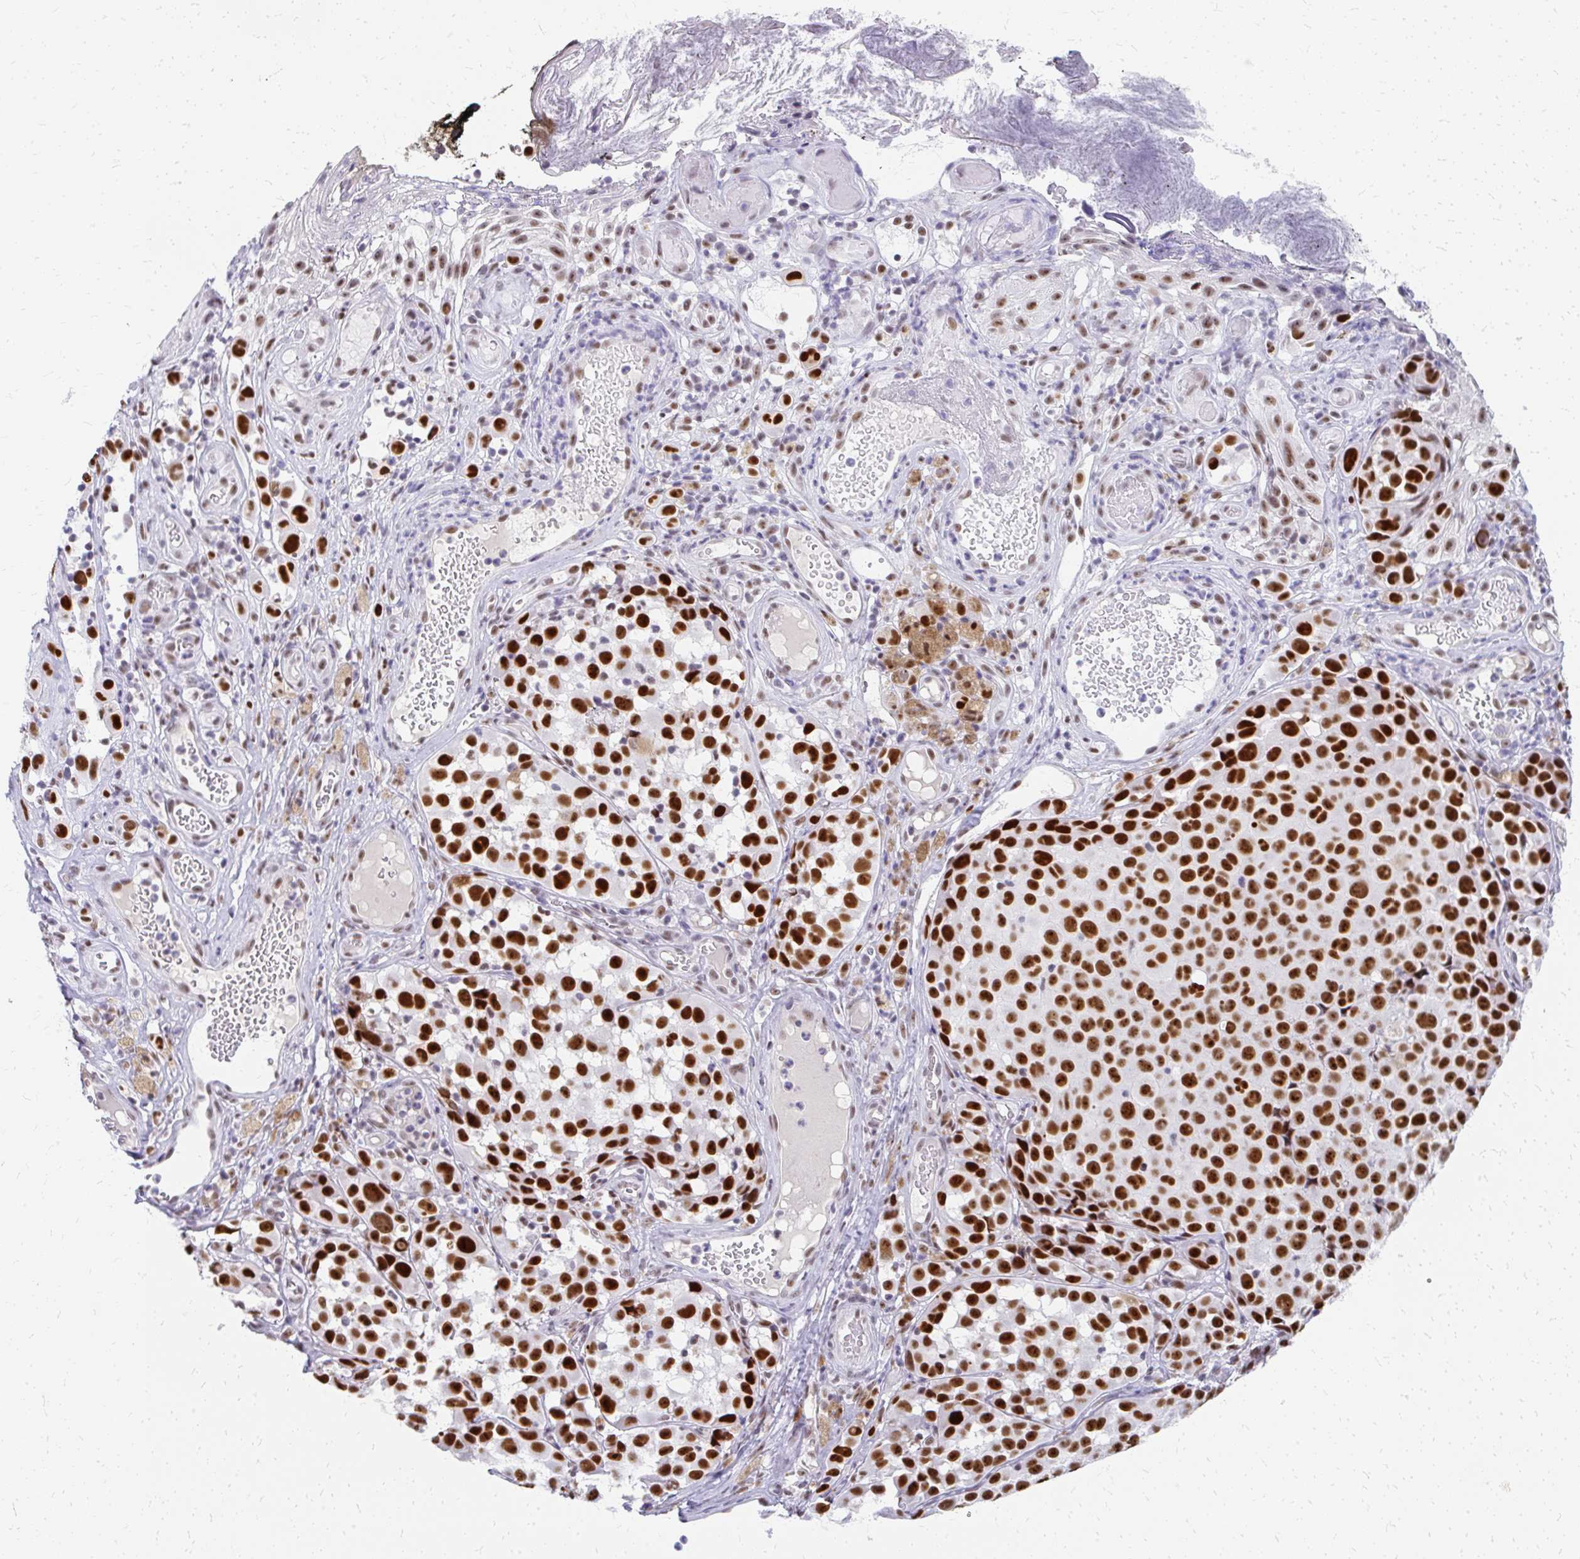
{"staining": {"intensity": "strong", "quantity": ">75%", "location": "nuclear"}, "tissue": "melanoma", "cell_type": "Tumor cells", "image_type": "cancer", "snomed": [{"axis": "morphology", "description": "Malignant melanoma, NOS"}, {"axis": "topography", "description": "Skin"}], "caption": "Approximately >75% of tumor cells in human melanoma show strong nuclear protein expression as visualized by brown immunohistochemical staining.", "gene": "GTF2H1", "patient": {"sex": "male", "age": 64}}